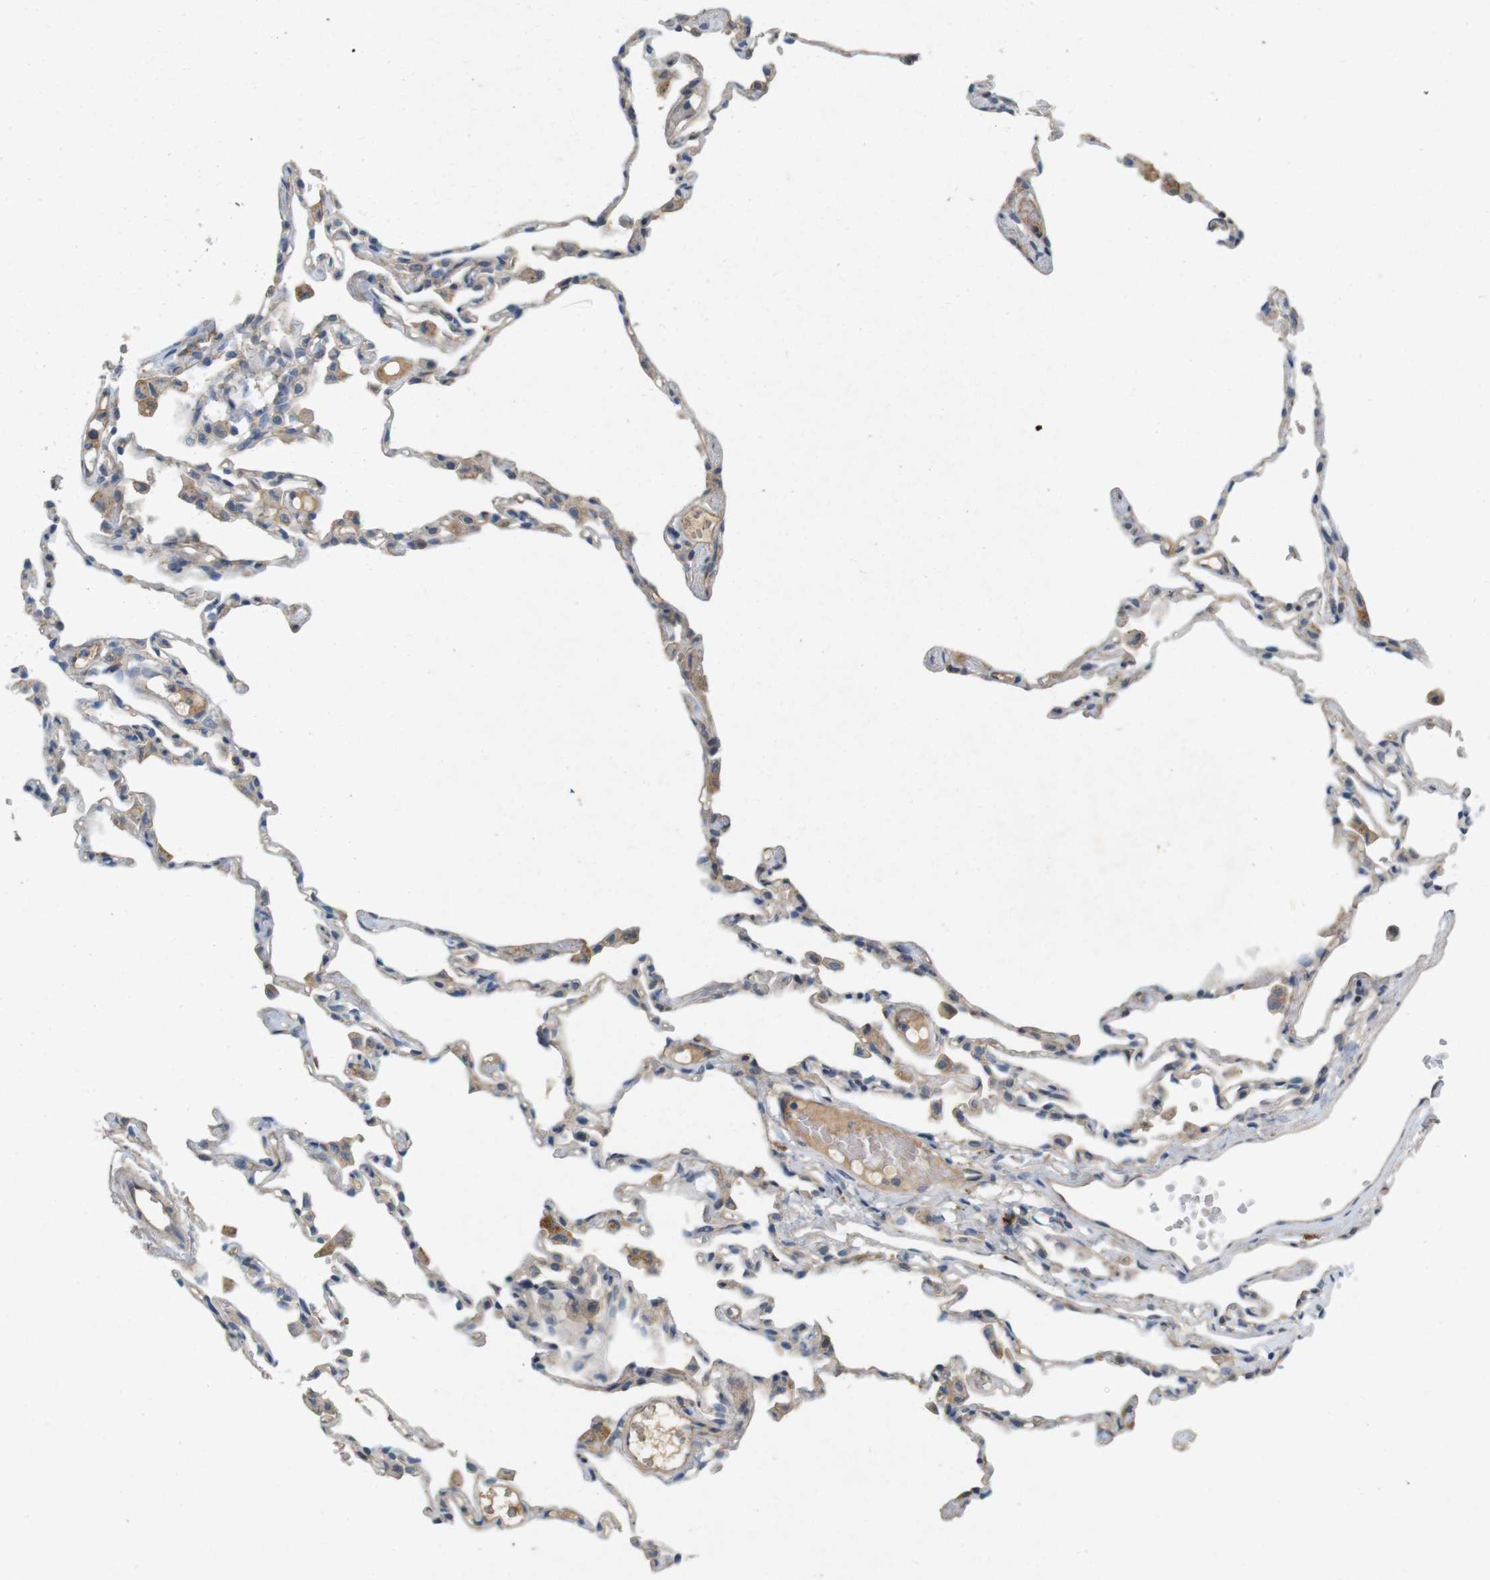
{"staining": {"intensity": "weak", "quantity": "<25%", "location": "cytoplasmic/membranous"}, "tissue": "lung", "cell_type": "Alveolar cells", "image_type": "normal", "snomed": [{"axis": "morphology", "description": "Normal tissue, NOS"}, {"axis": "topography", "description": "Lung"}], "caption": "Immunohistochemistry (IHC) image of unremarkable lung: lung stained with DAB shows no significant protein positivity in alveolar cells. (DAB (3,3'-diaminobenzidine) immunohistochemistry with hematoxylin counter stain).", "gene": "PVR", "patient": {"sex": "female", "age": 49}}